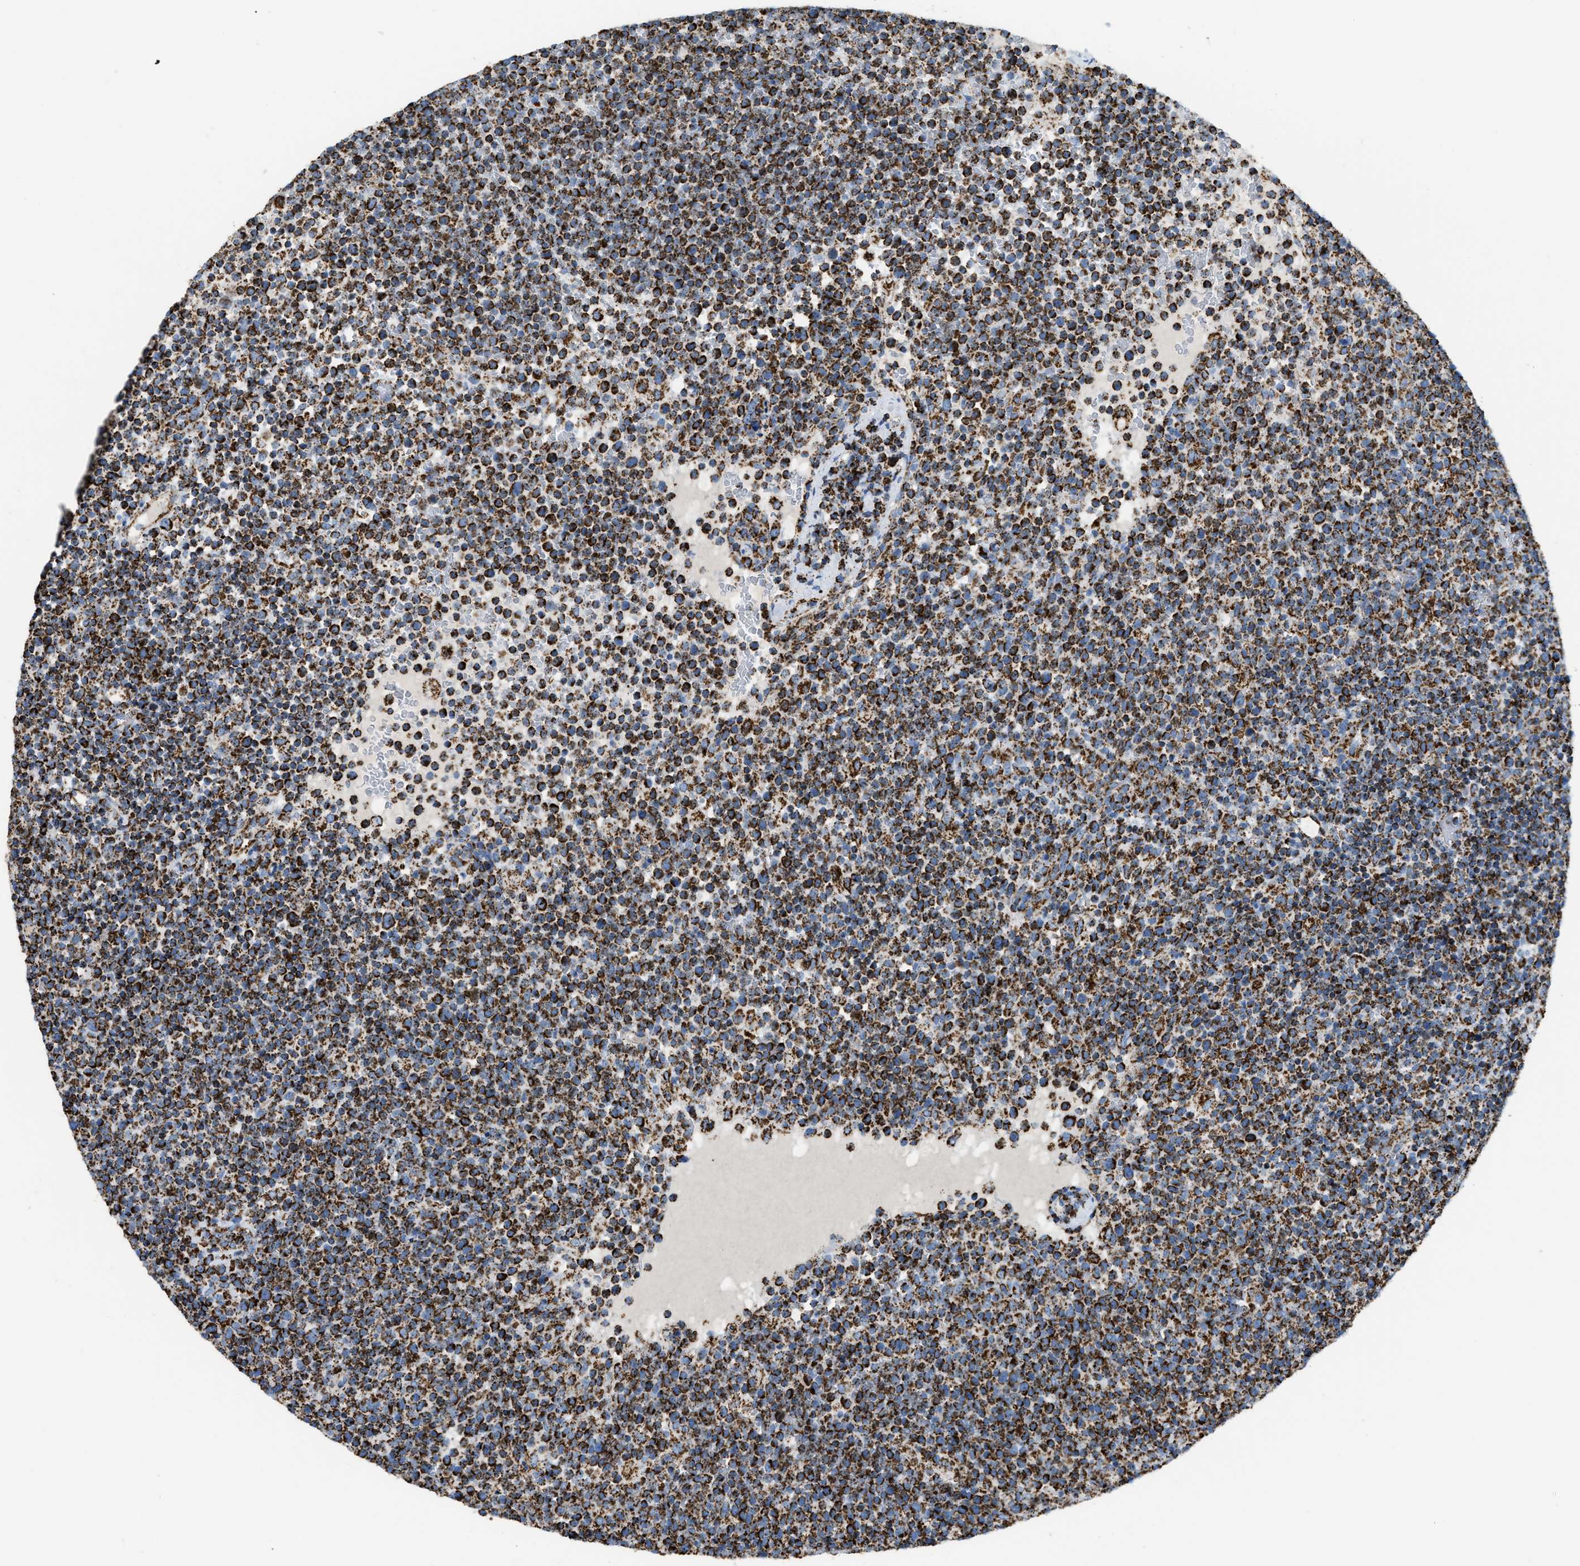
{"staining": {"intensity": "strong", "quantity": ">75%", "location": "cytoplasmic/membranous"}, "tissue": "lymphoma", "cell_type": "Tumor cells", "image_type": "cancer", "snomed": [{"axis": "morphology", "description": "Malignant lymphoma, non-Hodgkin's type, High grade"}, {"axis": "topography", "description": "Lymph node"}], "caption": "Lymphoma stained for a protein (brown) exhibits strong cytoplasmic/membranous positive staining in approximately >75% of tumor cells.", "gene": "ETFB", "patient": {"sex": "male", "age": 61}}